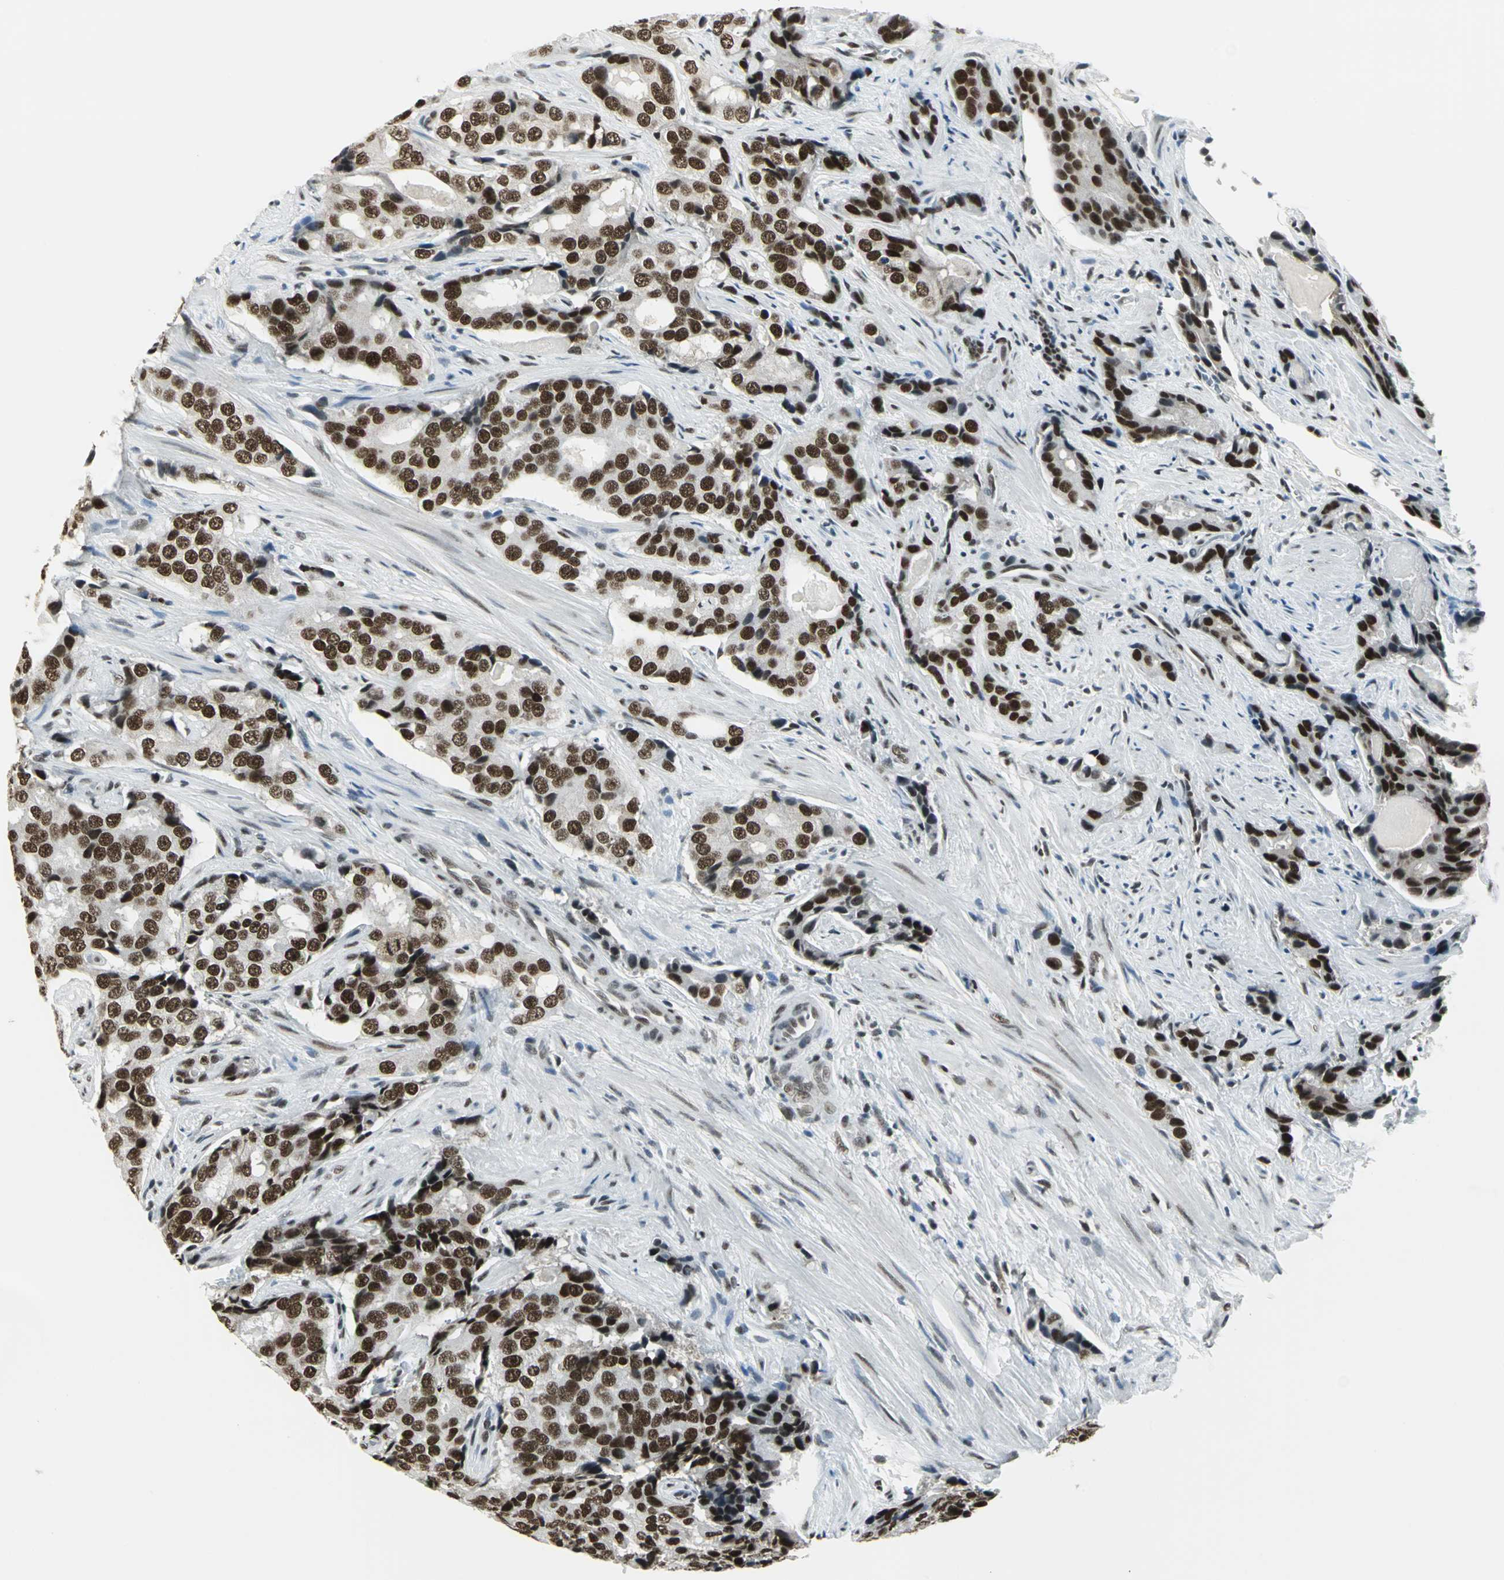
{"staining": {"intensity": "strong", "quantity": ">75%", "location": "nuclear"}, "tissue": "prostate cancer", "cell_type": "Tumor cells", "image_type": "cancer", "snomed": [{"axis": "morphology", "description": "Adenocarcinoma, High grade"}, {"axis": "topography", "description": "Prostate"}], "caption": "Immunohistochemistry (IHC) (DAB) staining of human prostate high-grade adenocarcinoma exhibits strong nuclear protein positivity in about >75% of tumor cells.", "gene": "ADNP", "patient": {"sex": "male", "age": 58}}